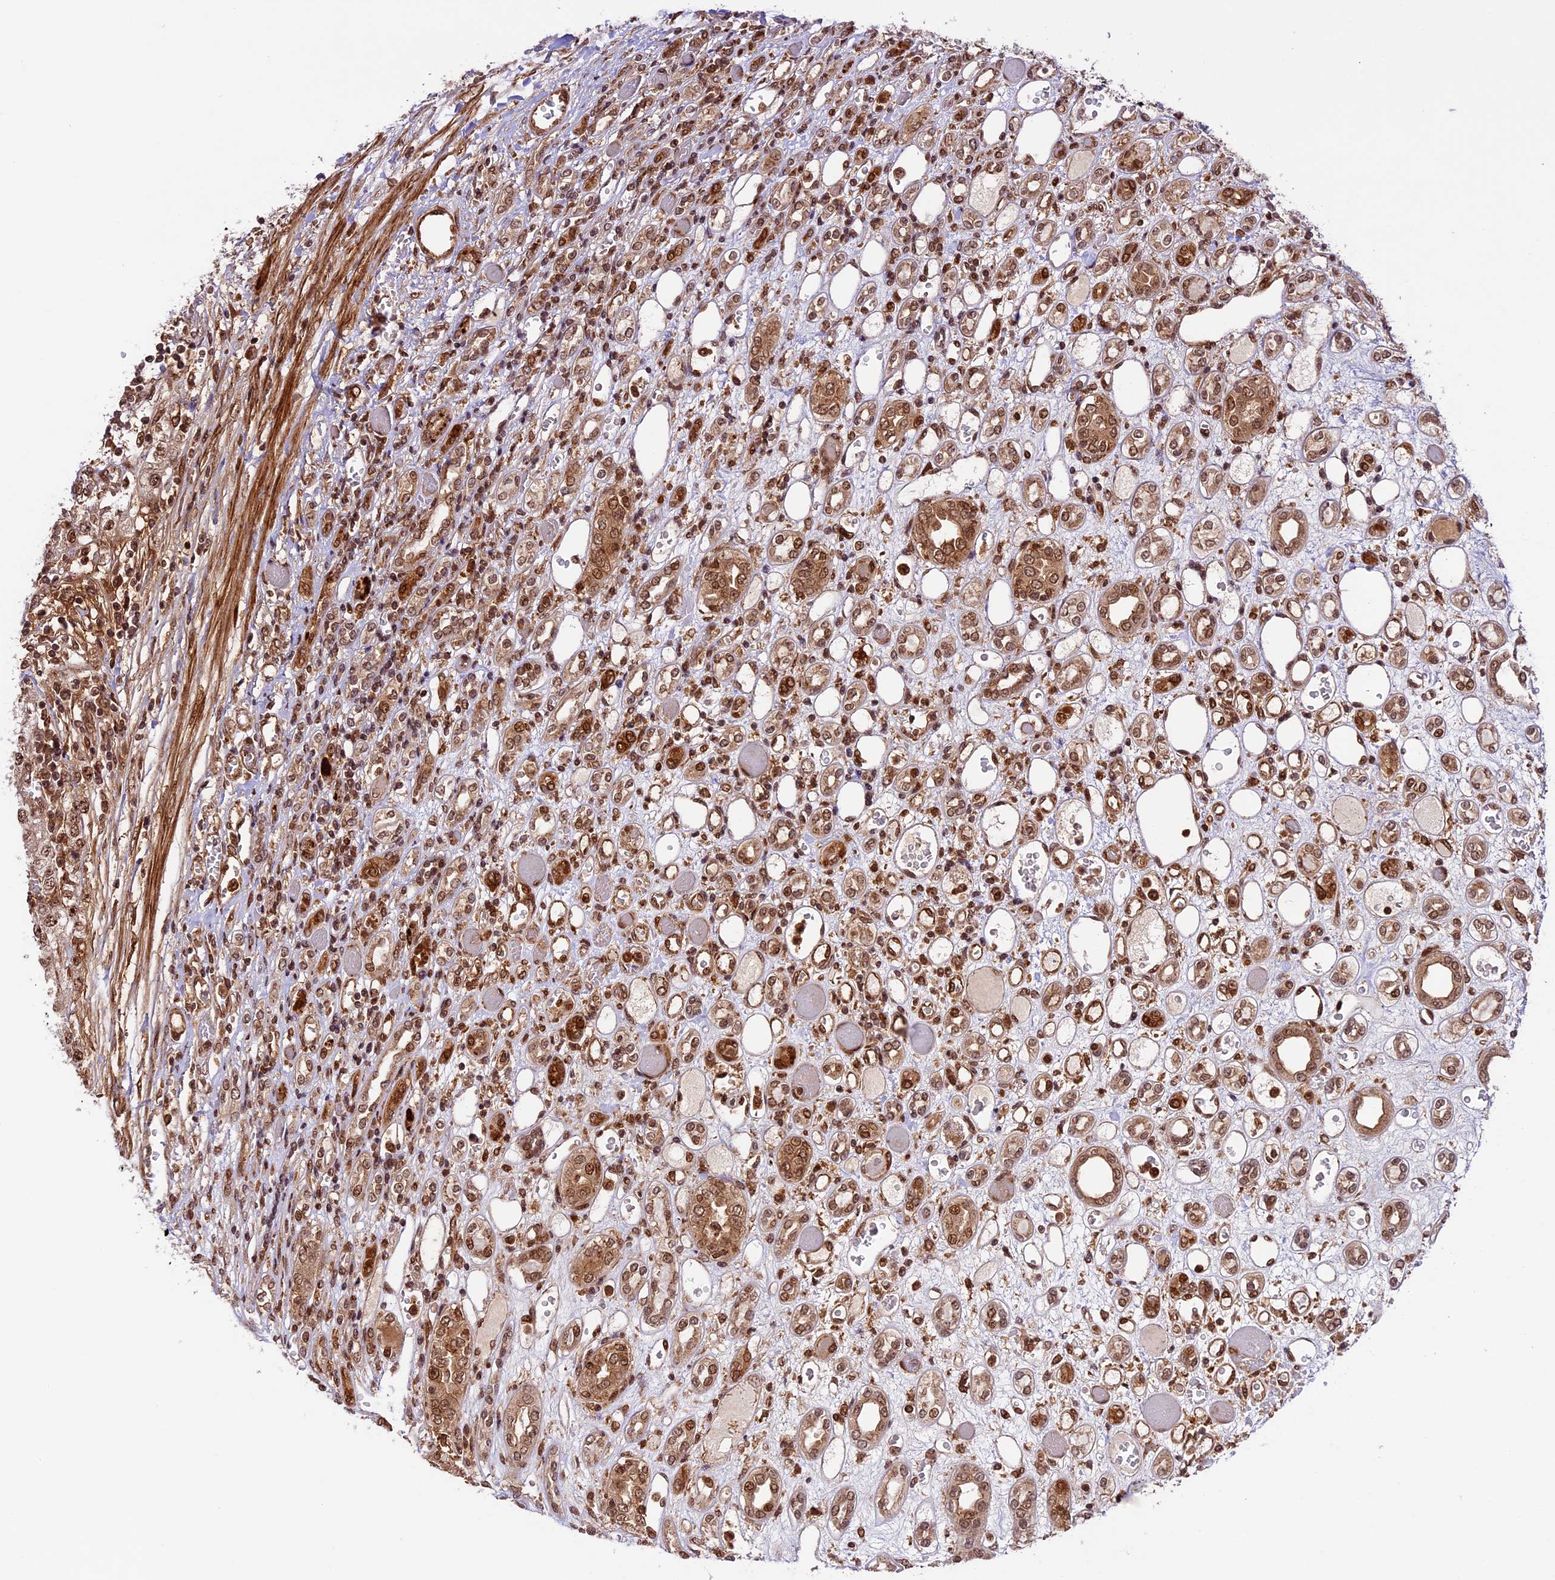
{"staining": {"intensity": "moderate", "quantity": ">75%", "location": "cytoplasmic/membranous,nuclear"}, "tissue": "renal cancer", "cell_type": "Tumor cells", "image_type": "cancer", "snomed": [{"axis": "morphology", "description": "Adenocarcinoma, NOS"}, {"axis": "topography", "description": "Kidney"}], "caption": "Immunohistochemistry histopathology image of adenocarcinoma (renal) stained for a protein (brown), which demonstrates medium levels of moderate cytoplasmic/membranous and nuclear staining in approximately >75% of tumor cells.", "gene": "DHX38", "patient": {"sex": "female", "age": 54}}